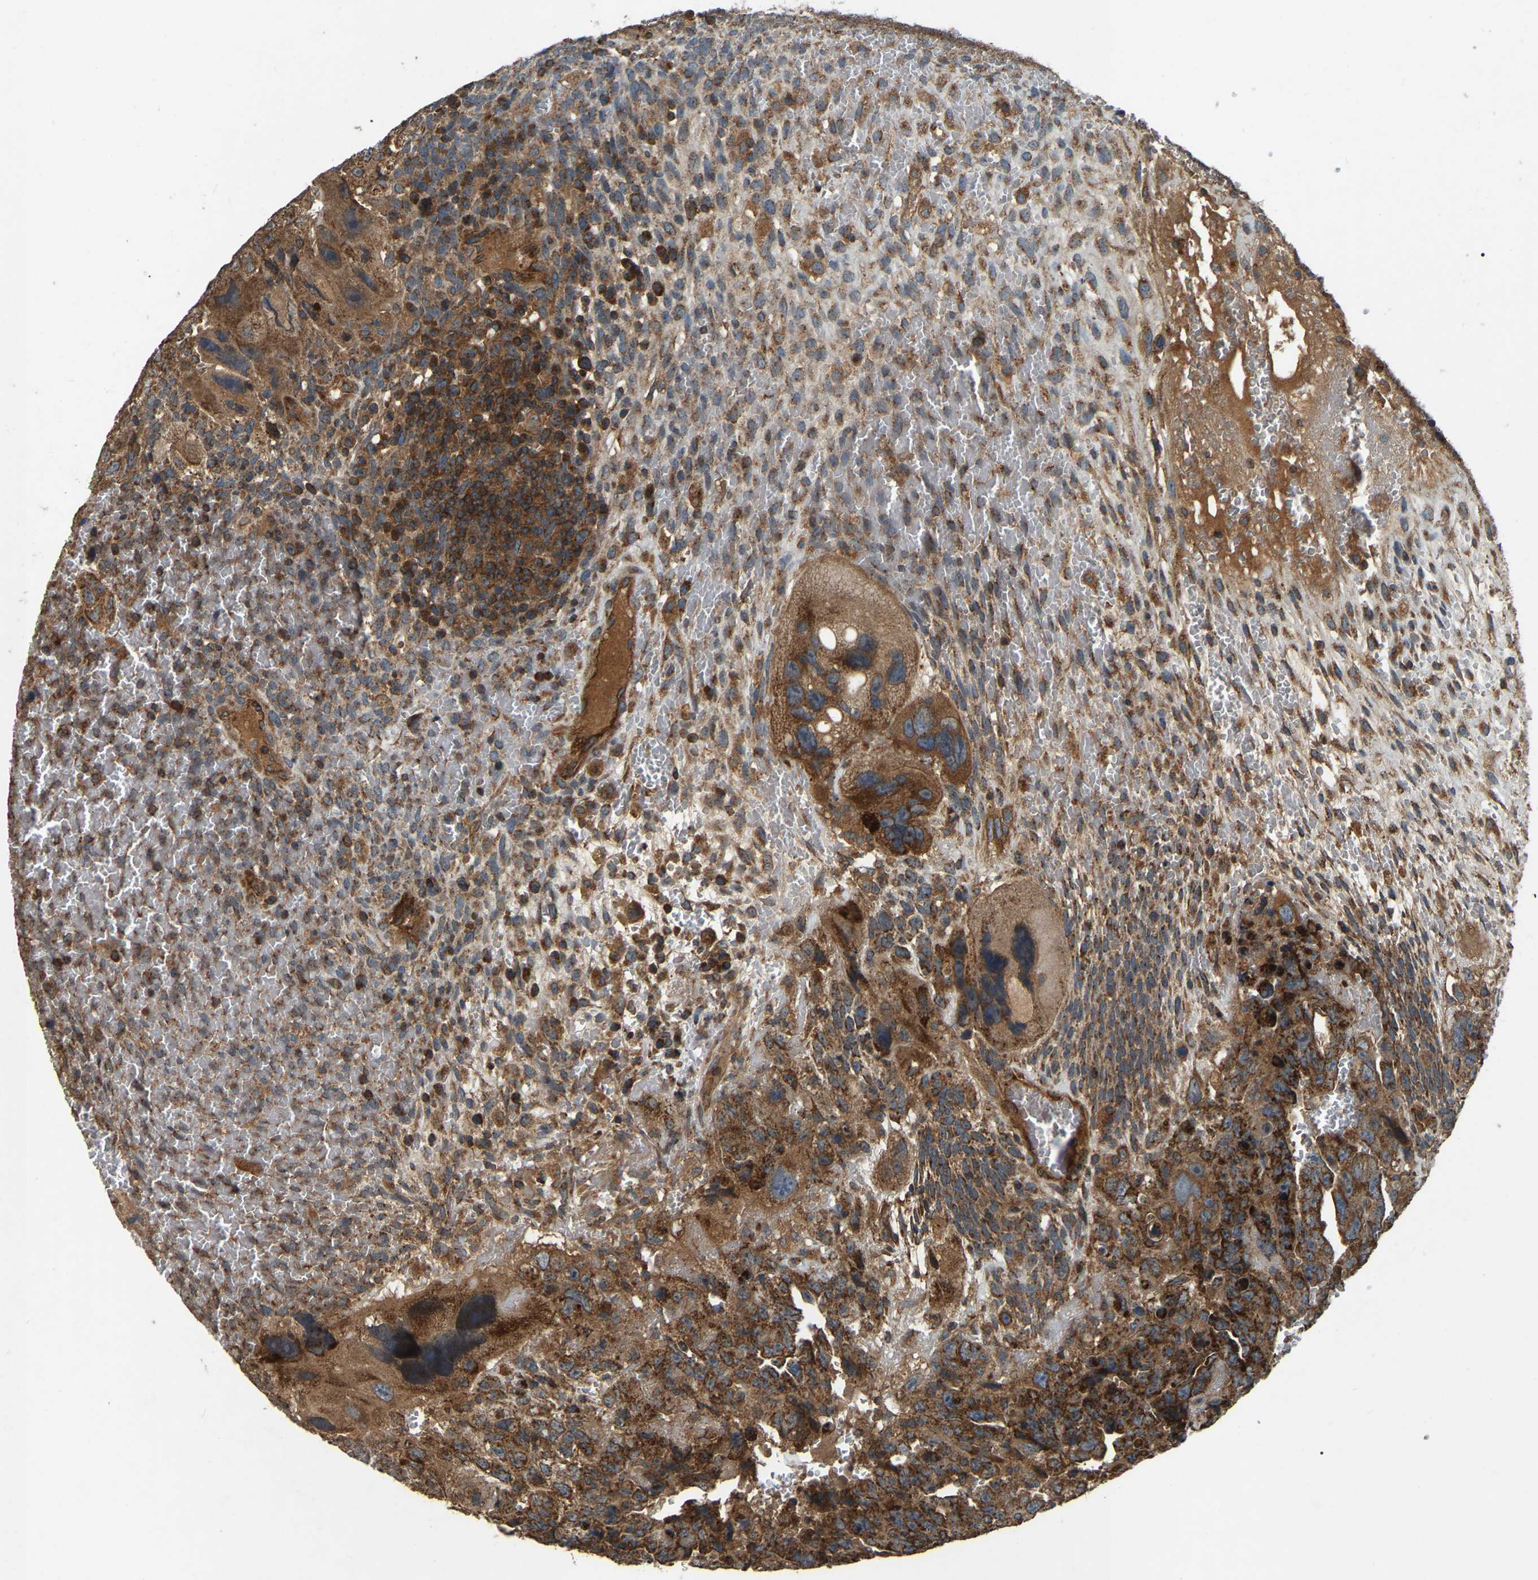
{"staining": {"intensity": "strong", "quantity": ">75%", "location": "cytoplasmic/membranous"}, "tissue": "testis cancer", "cell_type": "Tumor cells", "image_type": "cancer", "snomed": [{"axis": "morphology", "description": "Carcinoma, Embryonal, NOS"}, {"axis": "topography", "description": "Testis"}], "caption": "Protein expression analysis of embryonal carcinoma (testis) displays strong cytoplasmic/membranous staining in approximately >75% of tumor cells.", "gene": "SAMD9L", "patient": {"sex": "male", "age": 28}}